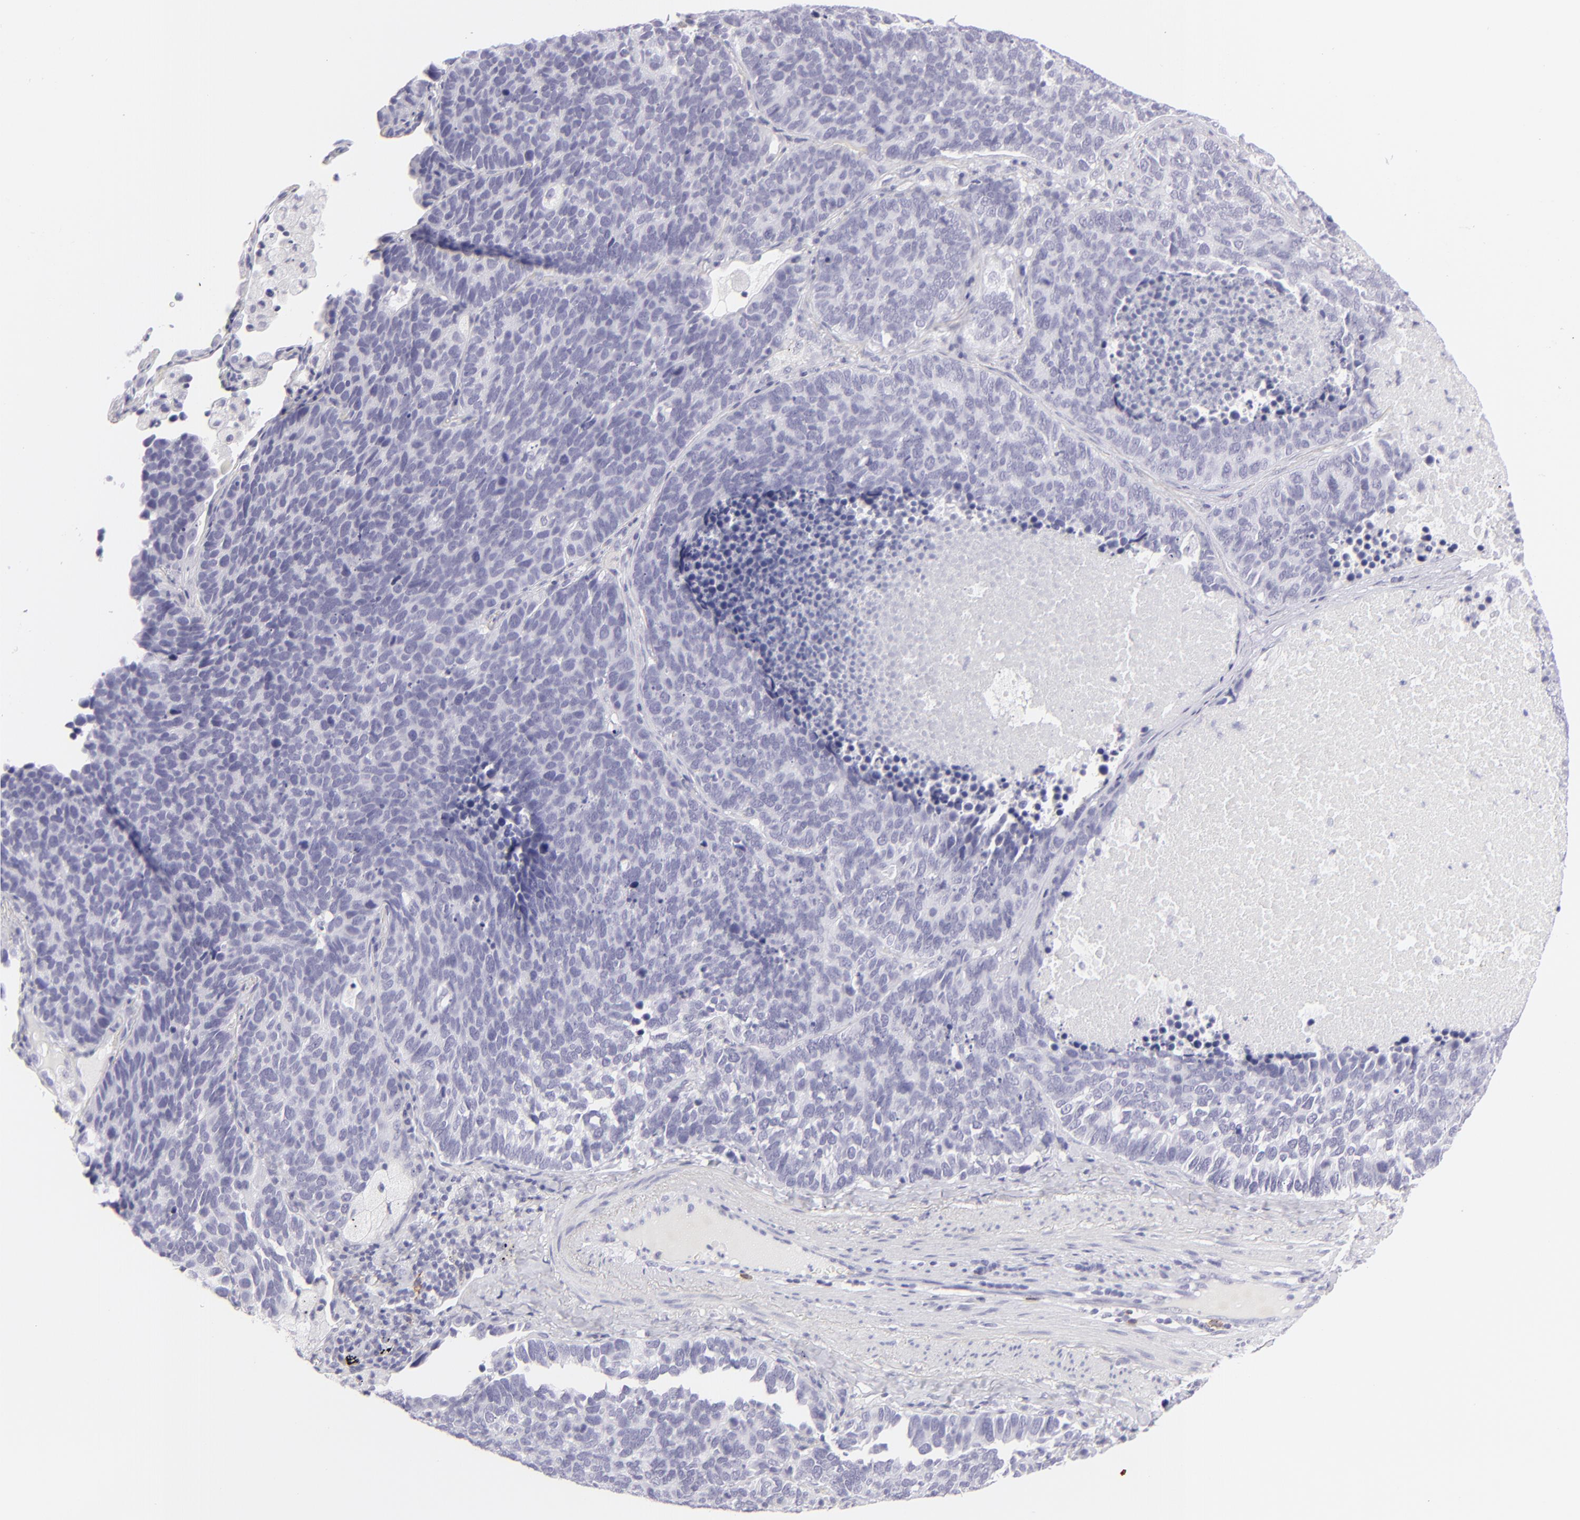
{"staining": {"intensity": "negative", "quantity": "none", "location": "none"}, "tissue": "lung cancer", "cell_type": "Tumor cells", "image_type": "cancer", "snomed": [{"axis": "morphology", "description": "Neoplasm, malignant, NOS"}, {"axis": "topography", "description": "Lung"}], "caption": "Immunohistochemistry (IHC) image of neoplastic tissue: human lung neoplasm (malignant) stained with DAB (3,3'-diaminobenzidine) reveals no significant protein positivity in tumor cells.", "gene": "FCER2", "patient": {"sex": "female", "age": 75}}